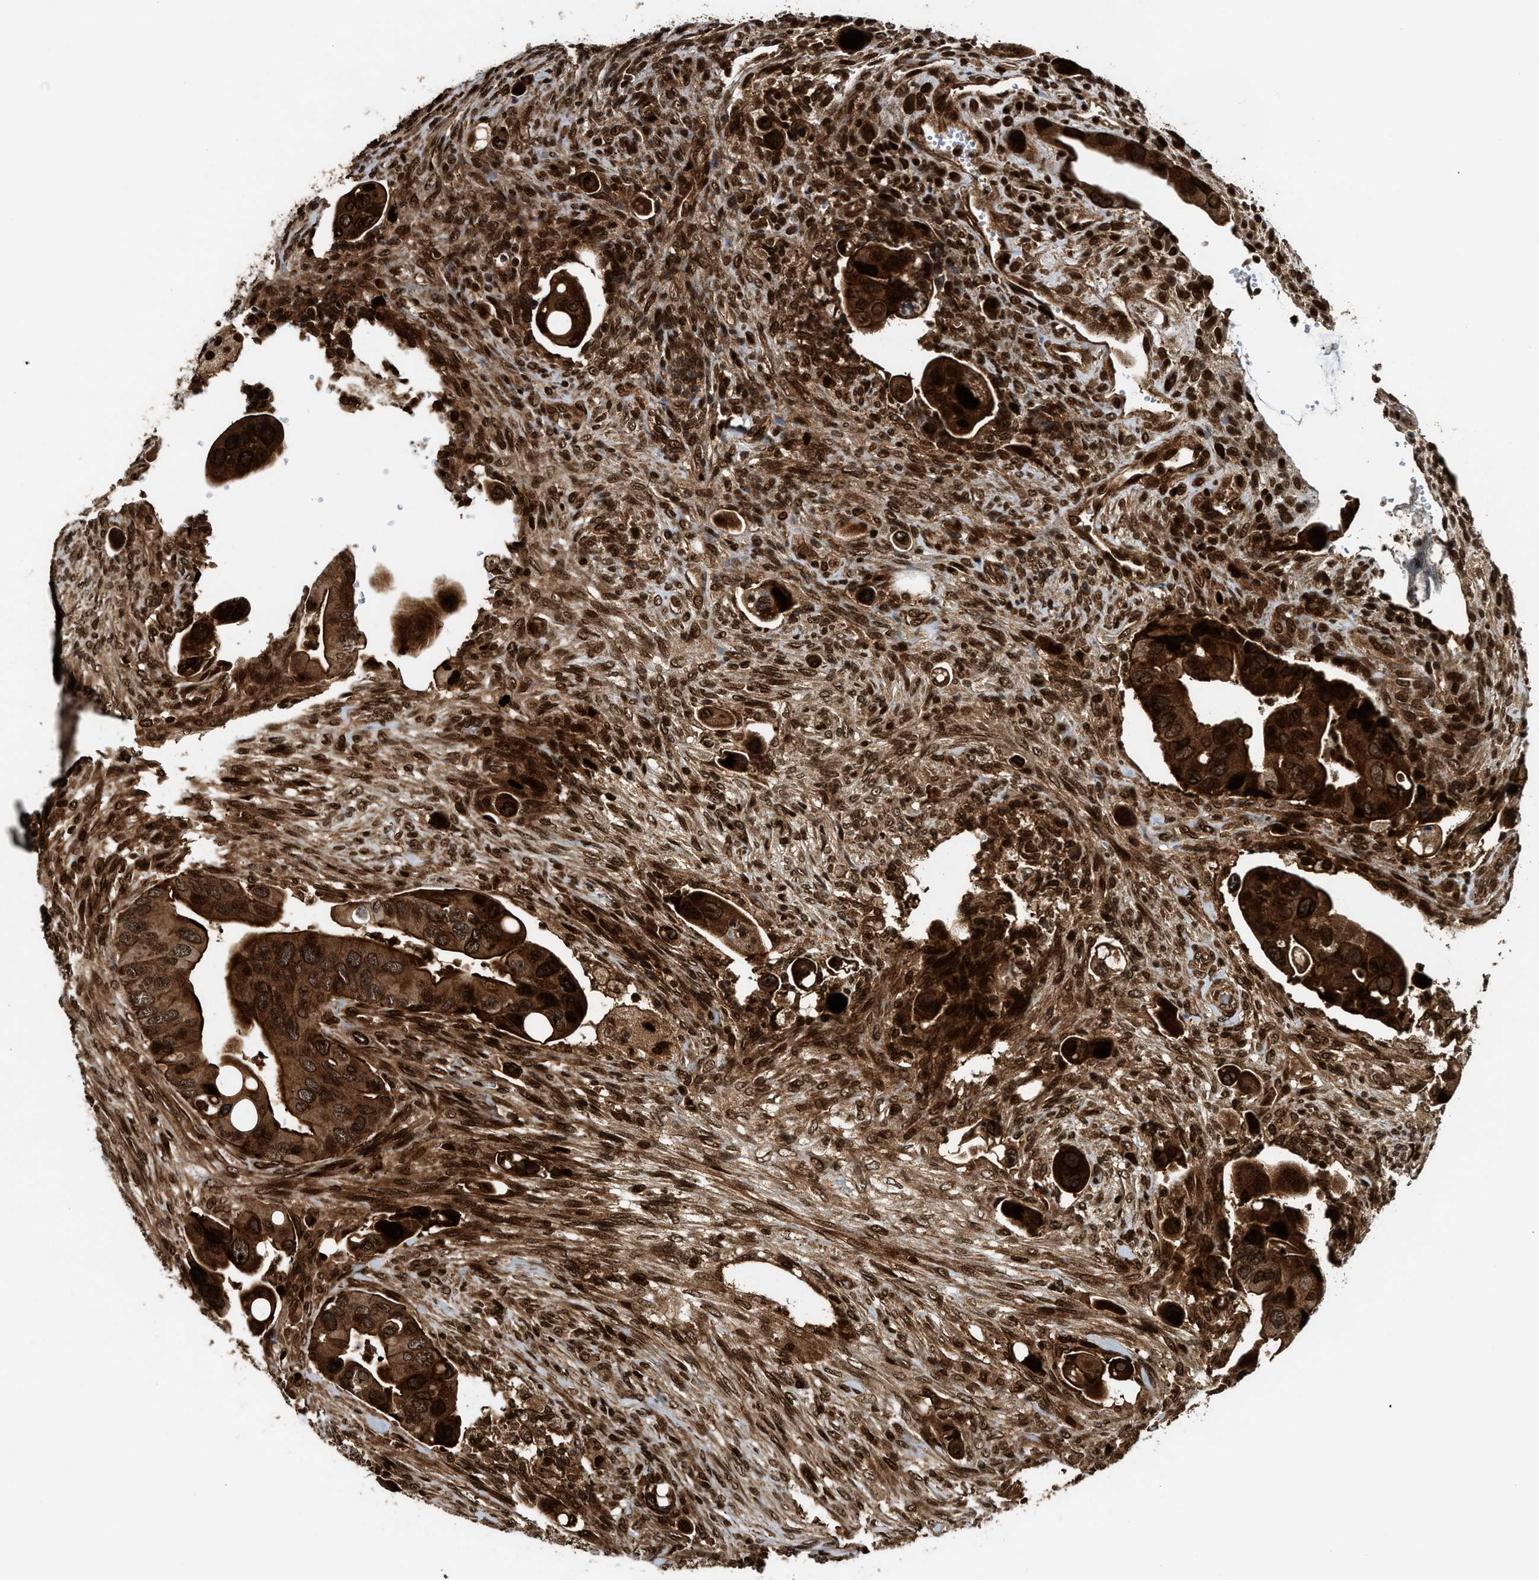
{"staining": {"intensity": "strong", "quantity": ">75%", "location": "cytoplasmic/membranous,nuclear"}, "tissue": "colorectal cancer", "cell_type": "Tumor cells", "image_type": "cancer", "snomed": [{"axis": "morphology", "description": "Adenocarcinoma, NOS"}, {"axis": "topography", "description": "Rectum"}], "caption": "This photomicrograph exhibits IHC staining of adenocarcinoma (colorectal), with high strong cytoplasmic/membranous and nuclear expression in approximately >75% of tumor cells.", "gene": "MDM2", "patient": {"sex": "female", "age": 57}}